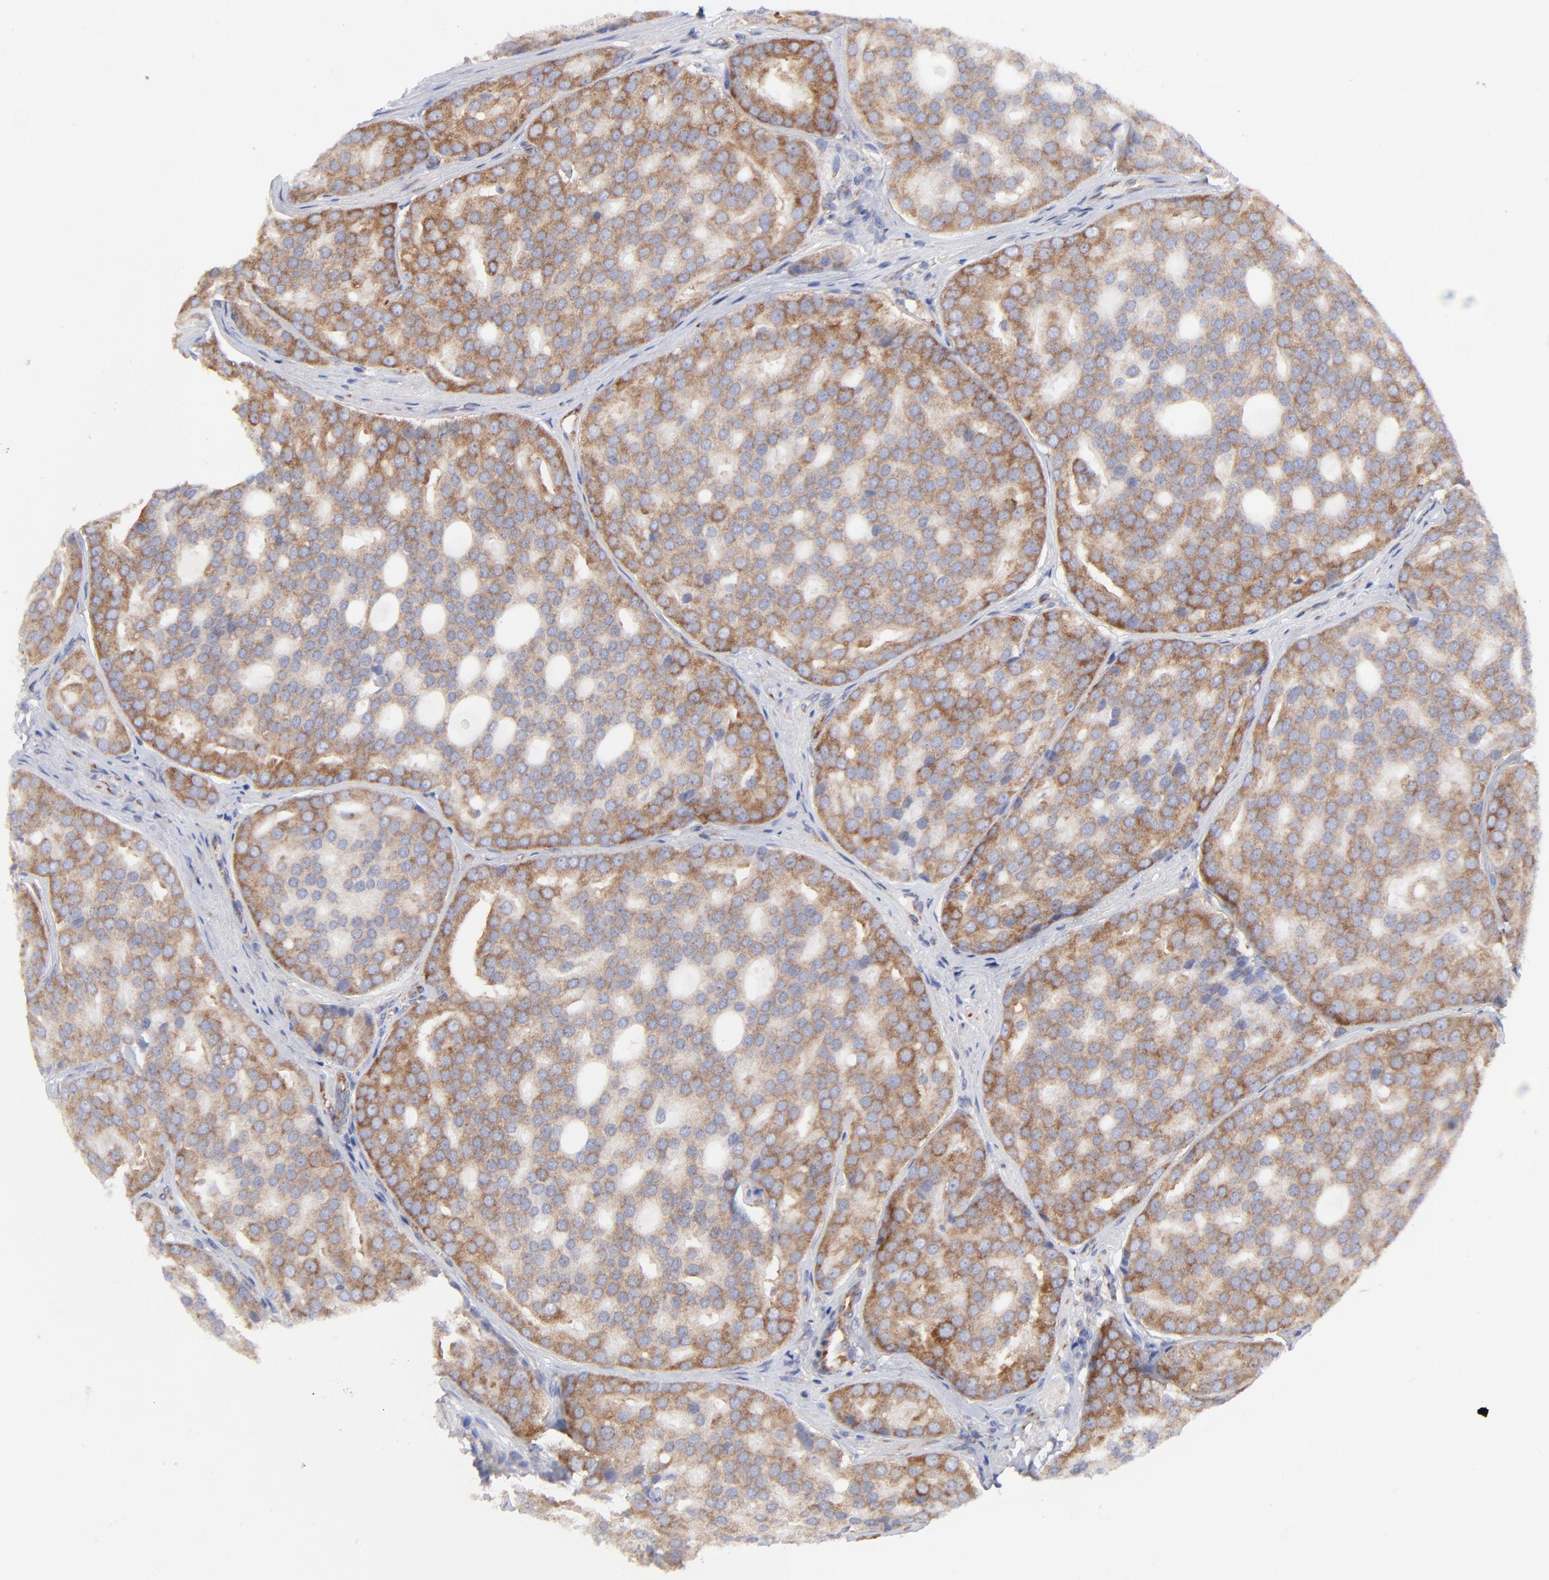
{"staining": {"intensity": "moderate", "quantity": ">75%", "location": "cytoplasmic/membranous"}, "tissue": "prostate cancer", "cell_type": "Tumor cells", "image_type": "cancer", "snomed": [{"axis": "morphology", "description": "Adenocarcinoma, High grade"}, {"axis": "topography", "description": "Prostate"}], "caption": "A high-resolution micrograph shows immunohistochemistry (IHC) staining of prostate cancer, which shows moderate cytoplasmic/membranous staining in about >75% of tumor cells. The protein is shown in brown color, while the nuclei are stained blue.", "gene": "EIF2AK2", "patient": {"sex": "male", "age": 64}}